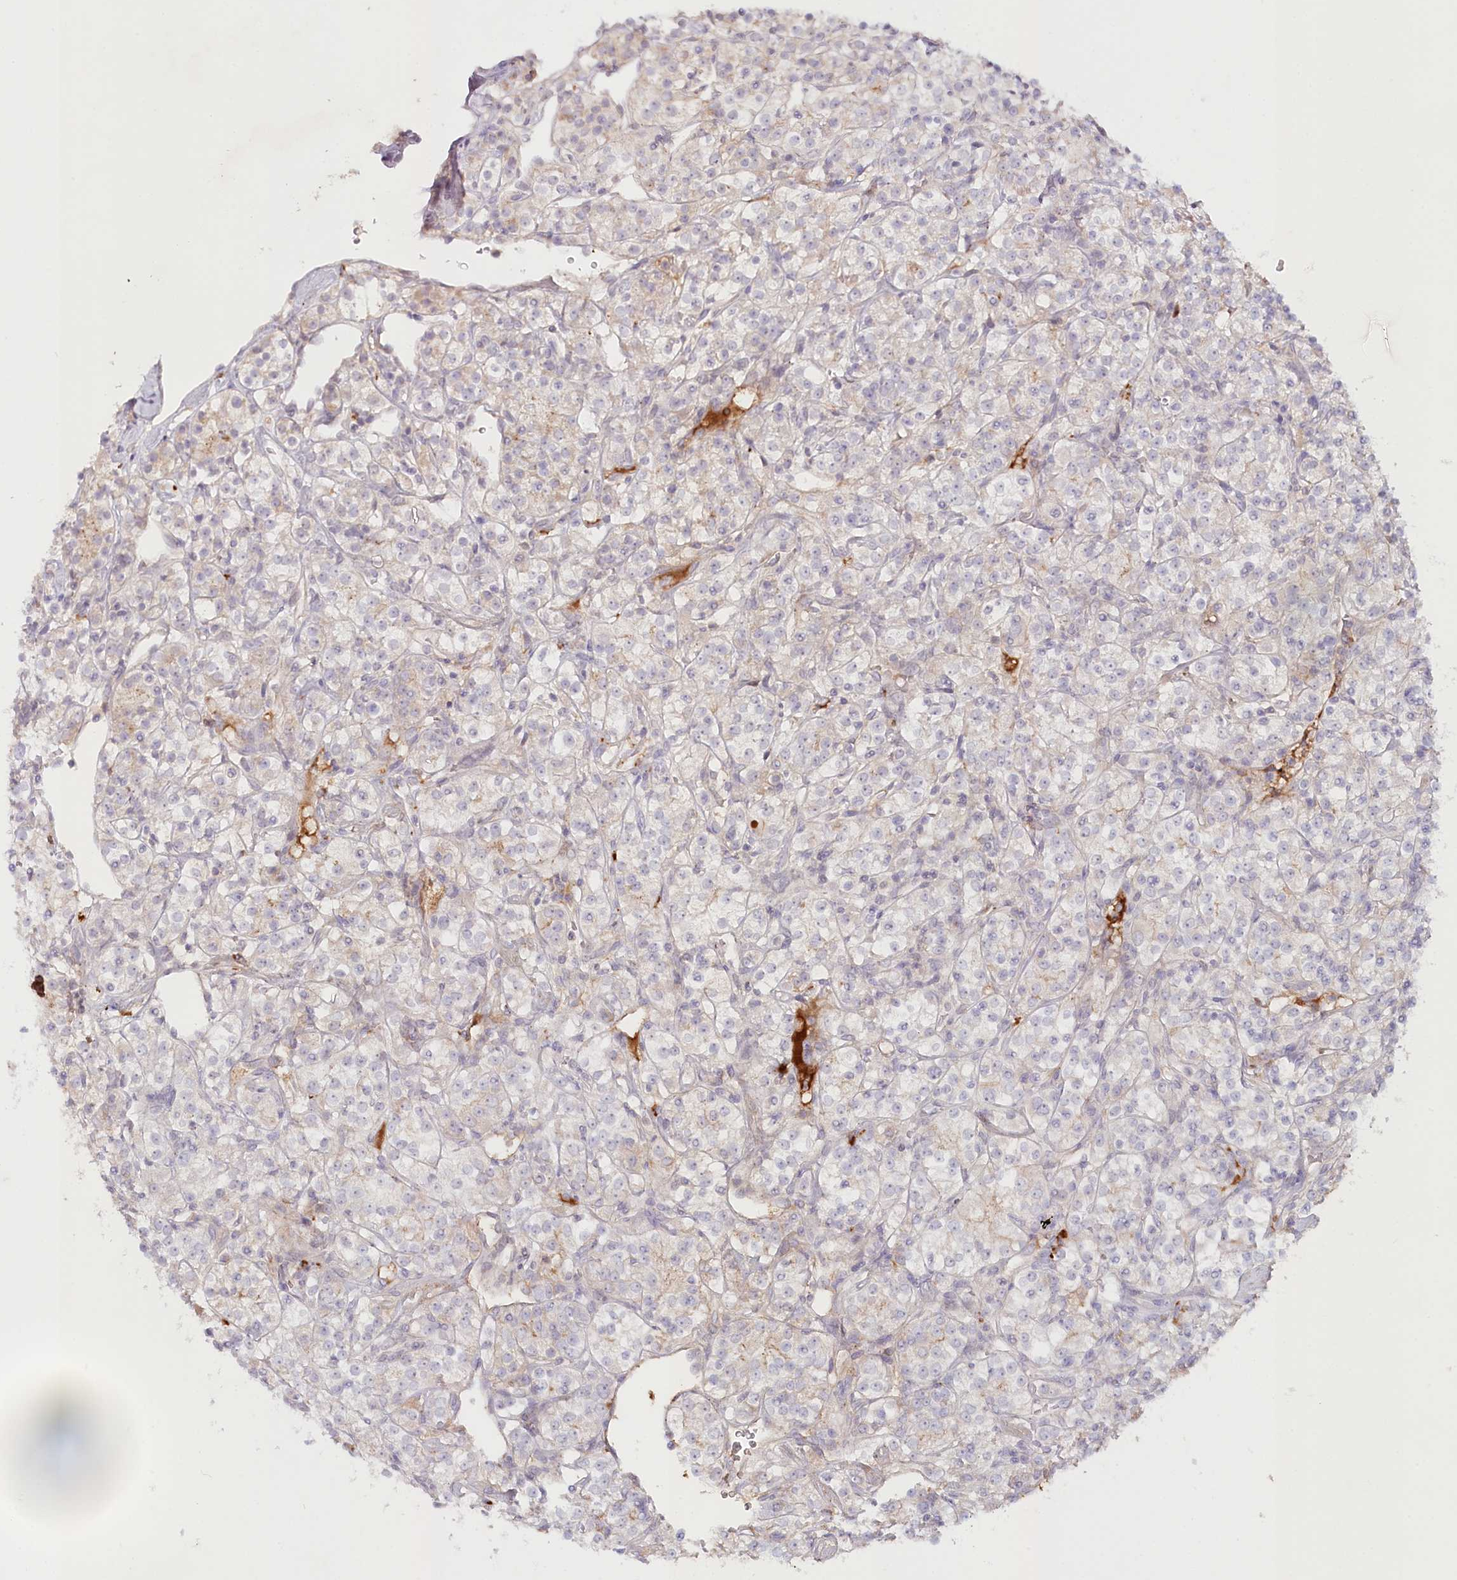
{"staining": {"intensity": "negative", "quantity": "none", "location": "none"}, "tissue": "renal cancer", "cell_type": "Tumor cells", "image_type": "cancer", "snomed": [{"axis": "morphology", "description": "Adenocarcinoma, NOS"}, {"axis": "topography", "description": "Kidney"}], "caption": "Tumor cells are negative for brown protein staining in renal cancer.", "gene": "PSAPL1", "patient": {"sex": "male", "age": 77}}